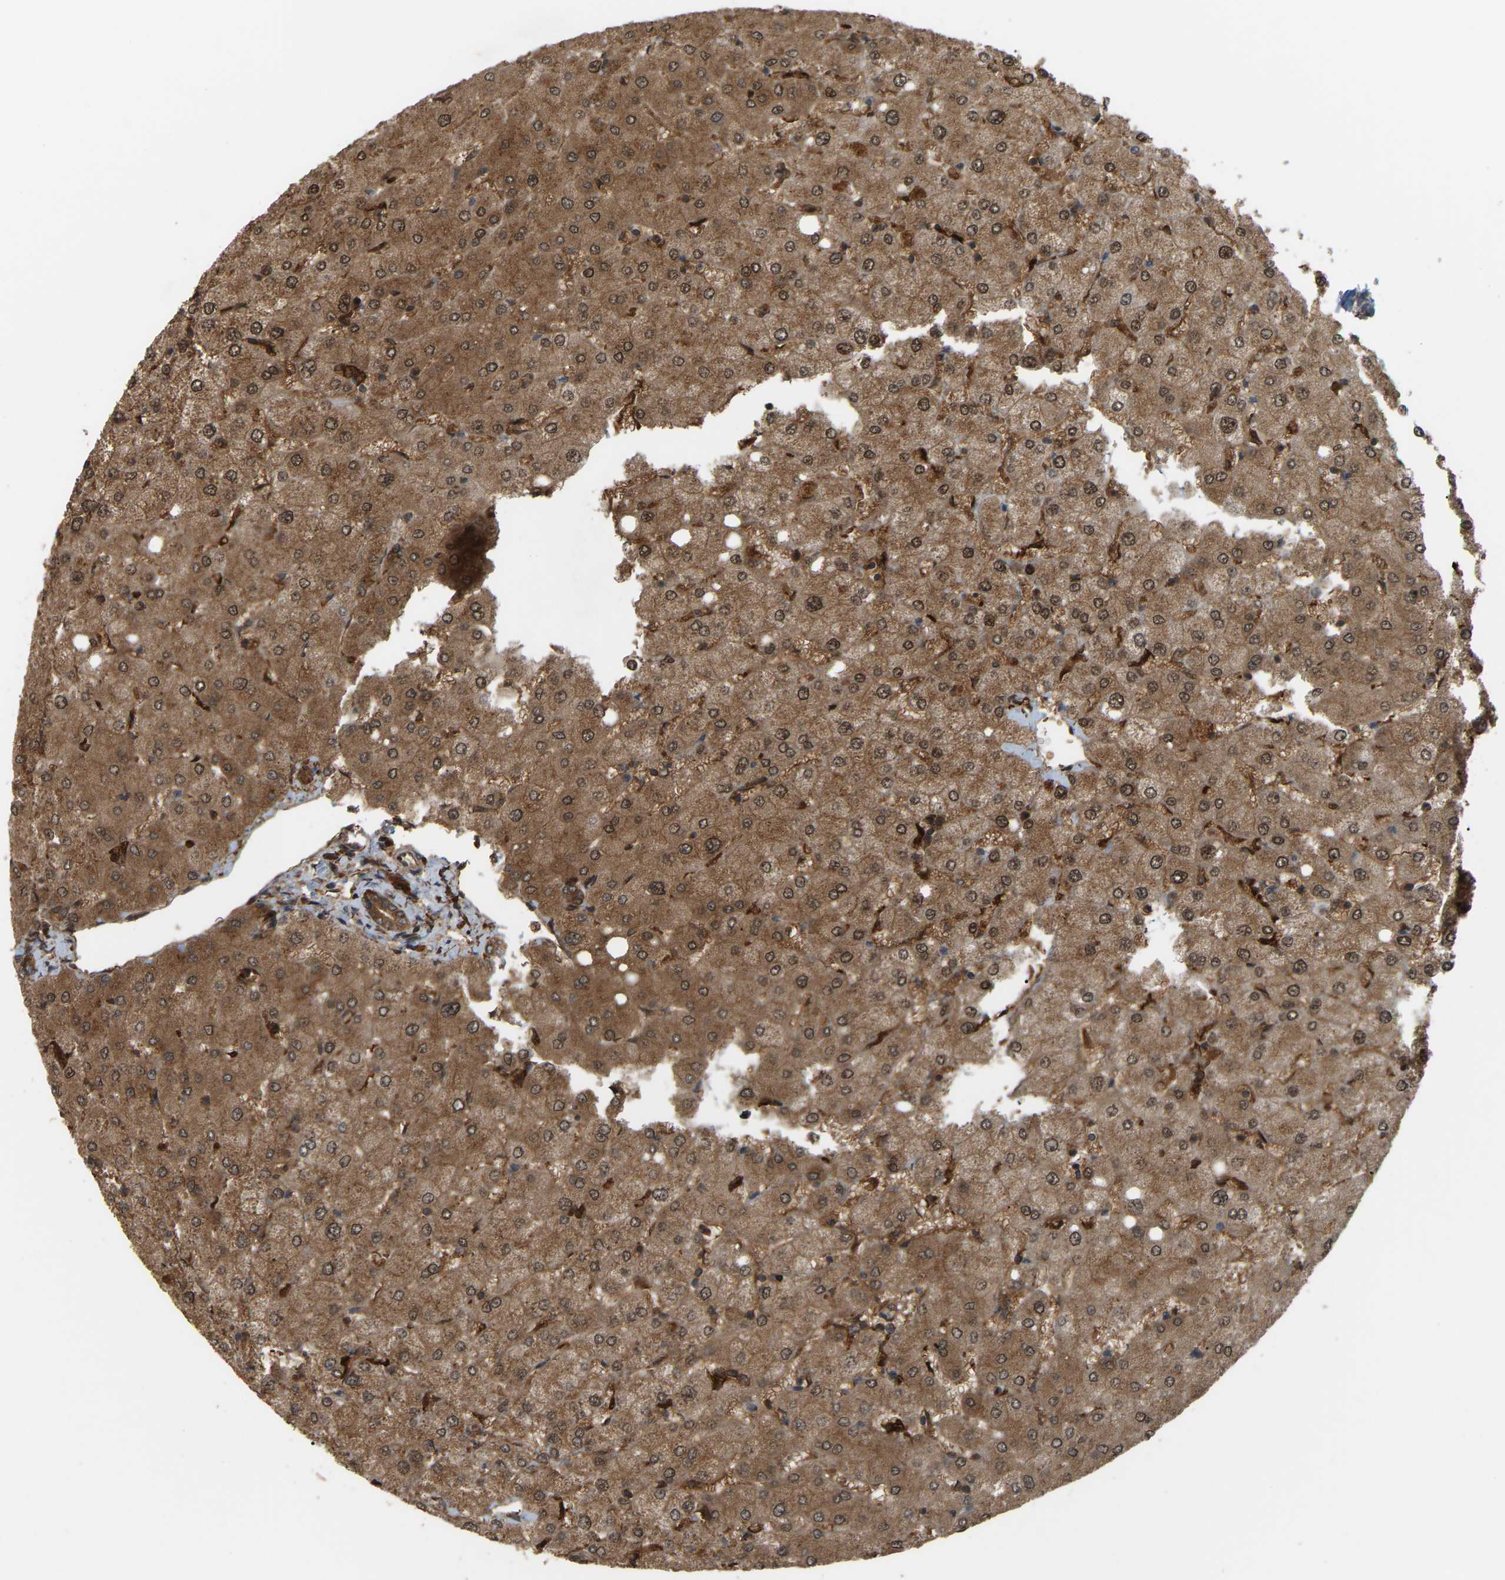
{"staining": {"intensity": "strong", "quantity": ">75%", "location": "cytoplasmic/membranous"}, "tissue": "liver", "cell_type": "Cholangiocytes", "image_type": "normal", "snomed": [{"axis": "morphology", "description": "Normal tissue, NOS"}, {"axis": "topography", "description": "Liver"}], "caption": "Brown immunohistochemical staining in benign human liver displays strong cytoplasmic/membranous positivity in about >75% of cholangiocytes.", "gene": "PICALM", "patient": {"sex": "female", "age": 54}}